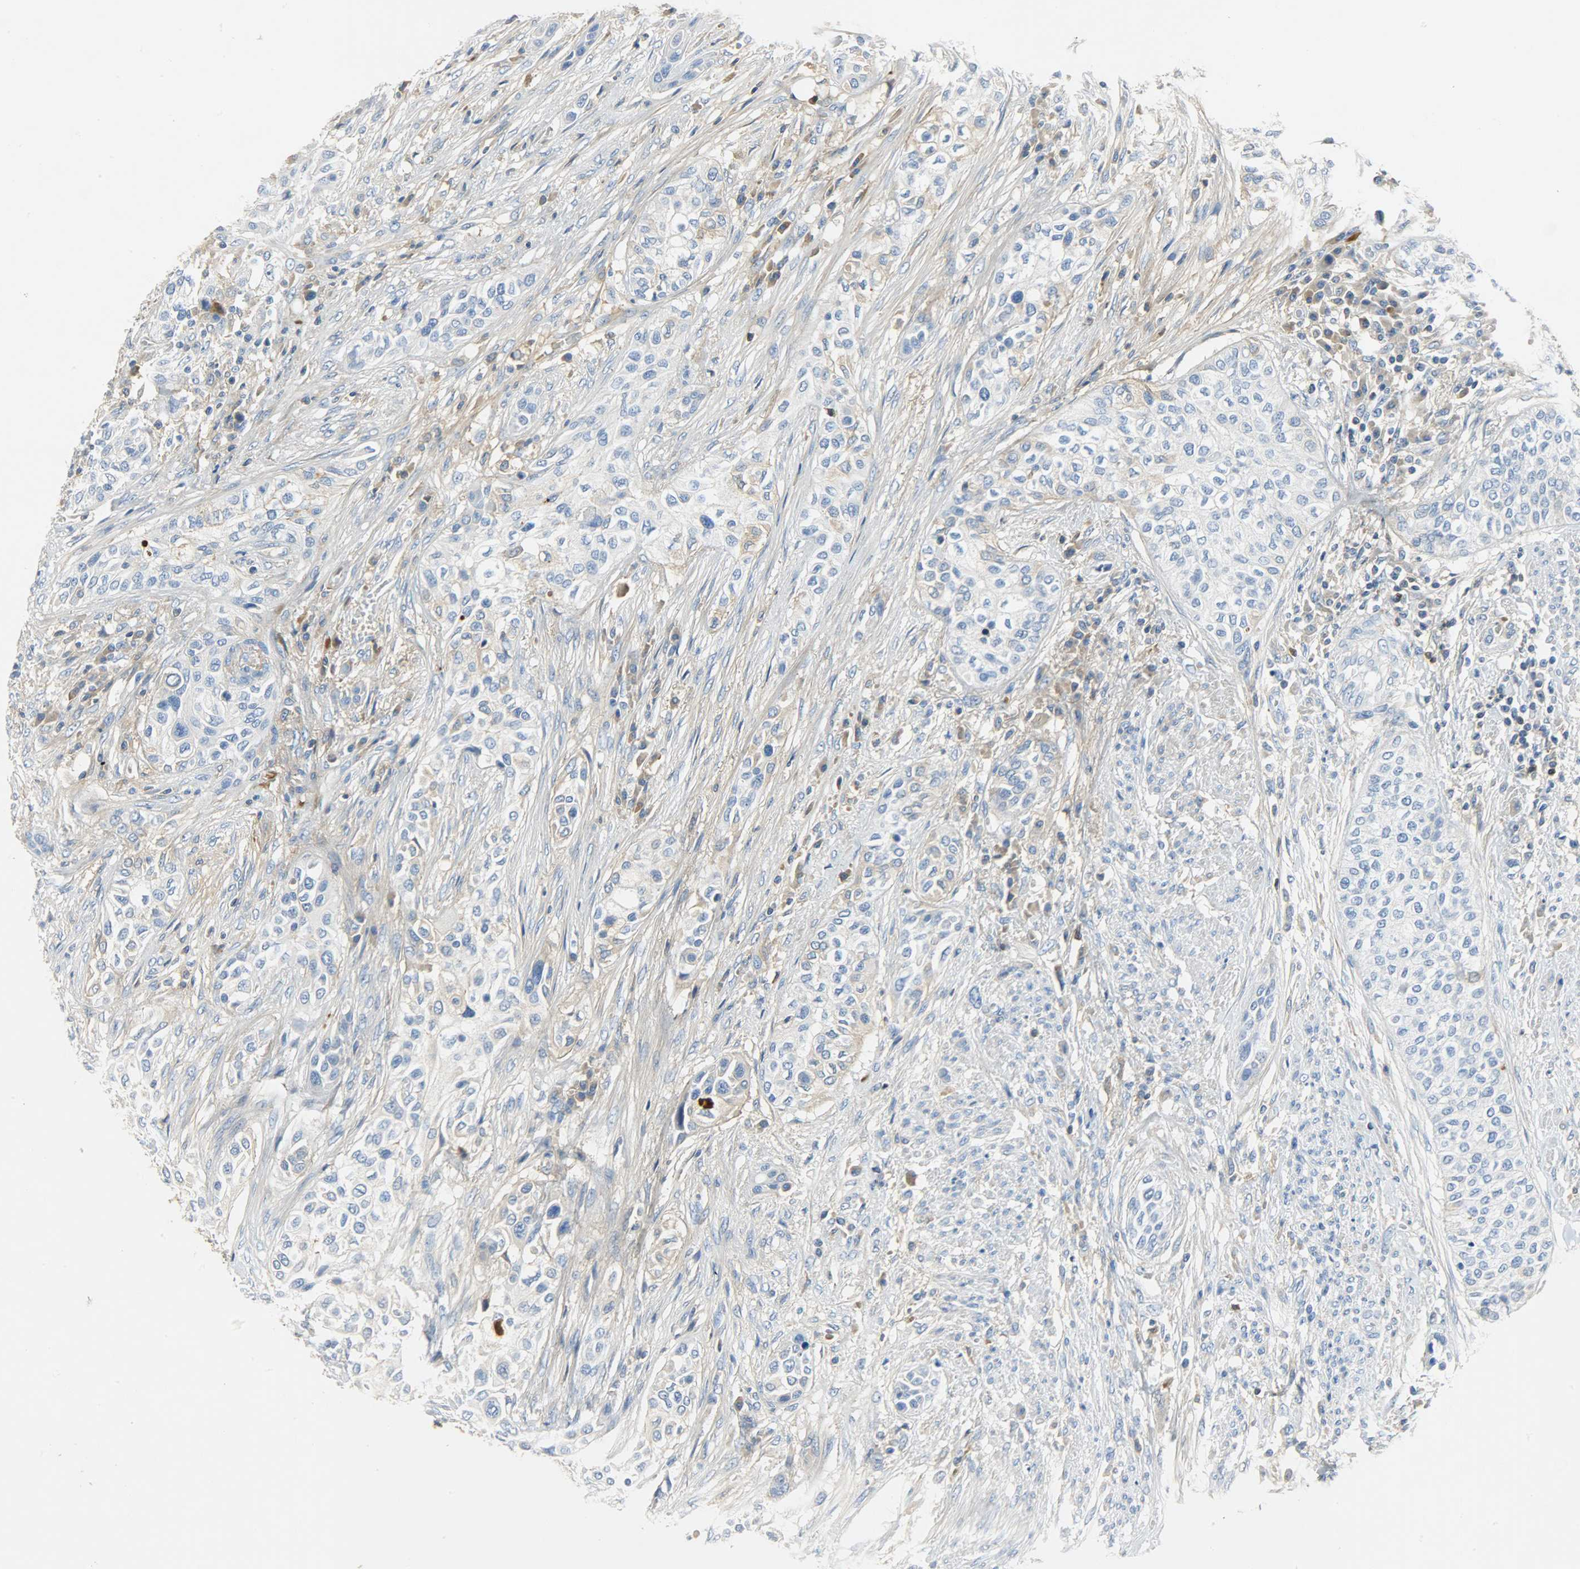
{"staining": {"intensity": "weak", "quantity": "<25%", "location": "cytoplasmic/membranous"}, "tissue": "urothelial cancer", "cell_type": "Tumor cells", "image_type": "cancer", "snomed": [{"axis": "morphology", "description": "Urothelial carcinoma, High grade"}, {"axis": "topography", "description": "Urinary bladder"}], "caption": "High magnification brightfield microscopy of urothelial carcinoma (high-grade) stained with DAB (3,3'-diaminobenzidine) (brown) and counterstained with hematoxylin (blue): tumor cells show no significant expression.", "gene": "CRP", "patient": {"sex": "male", "age": 74}}